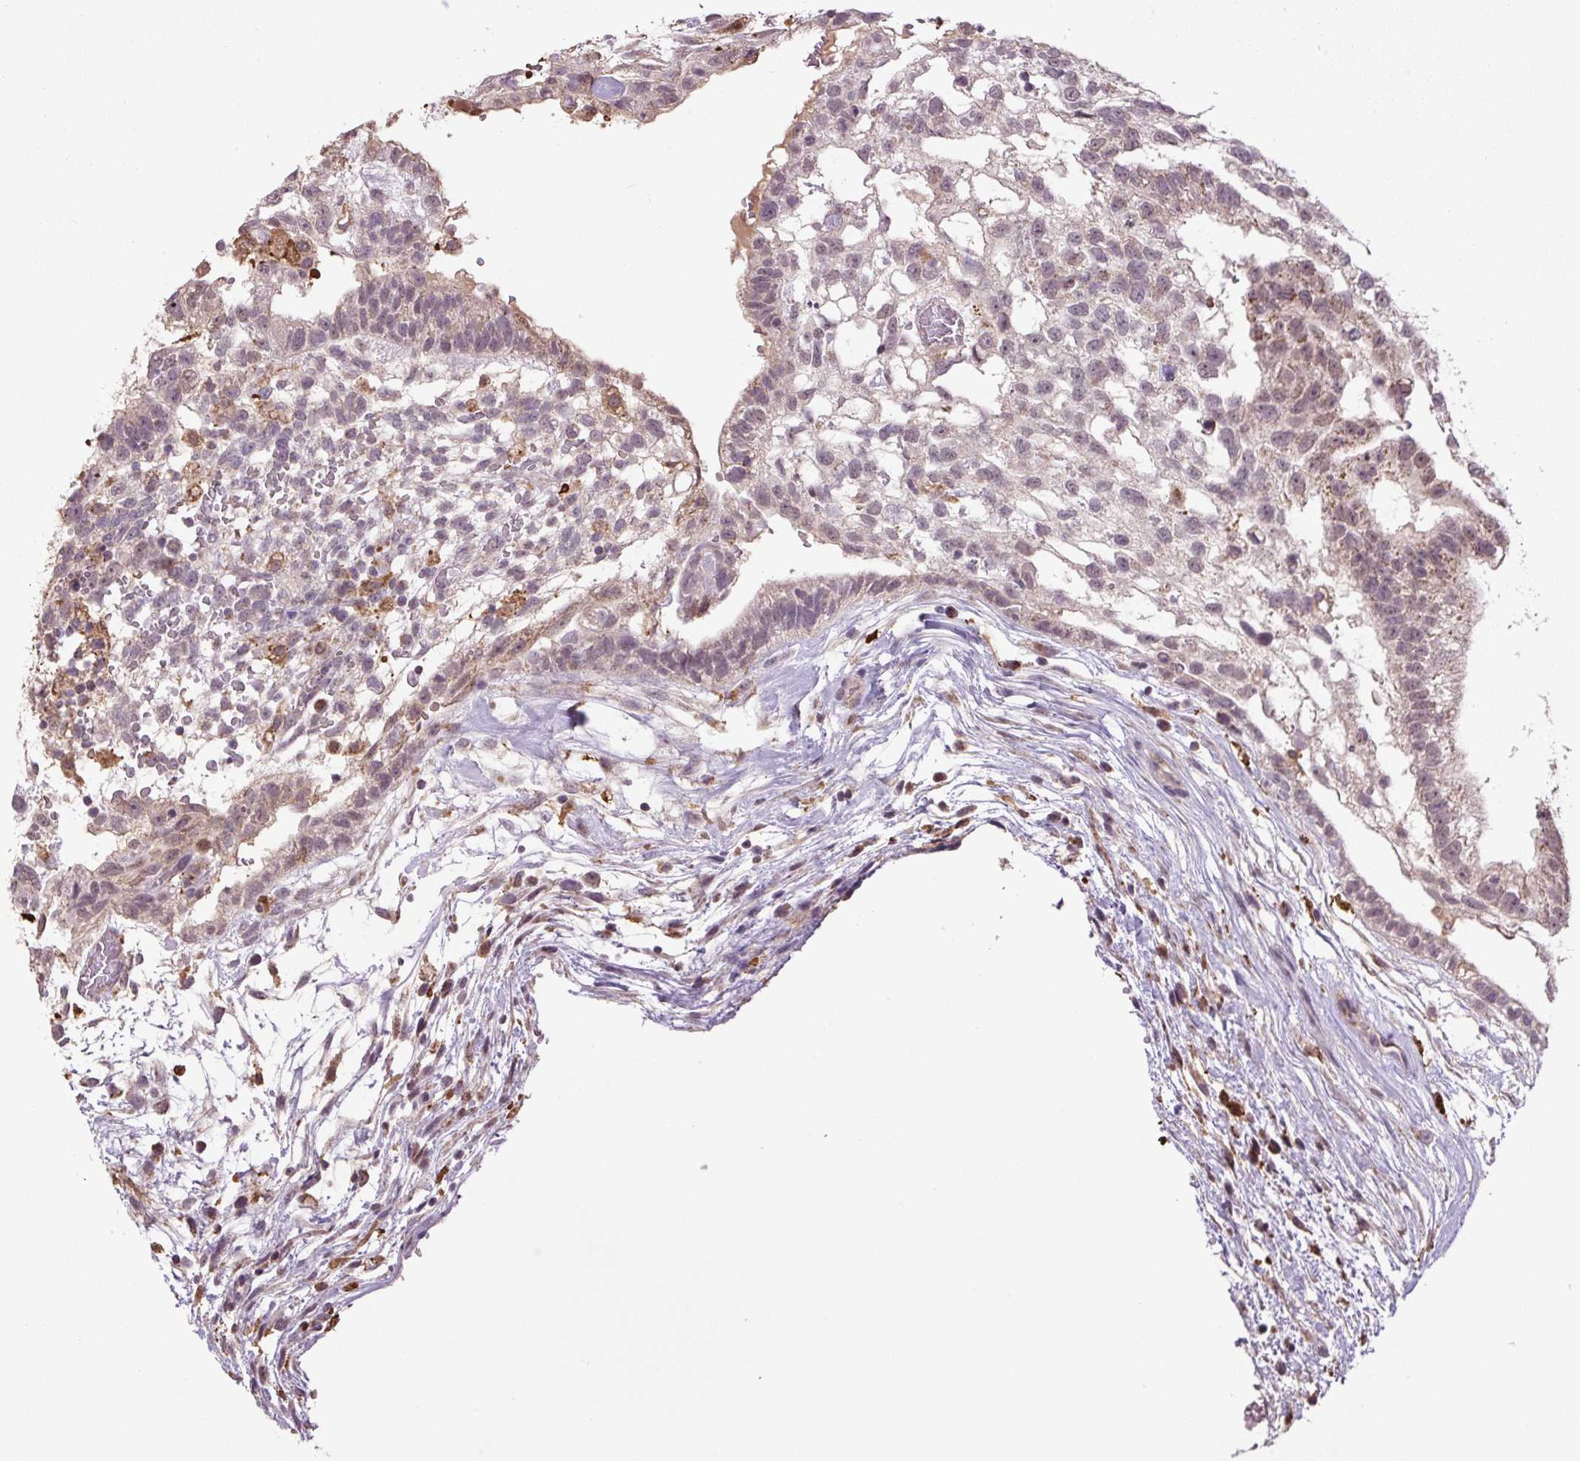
{"staining": {"intensity": "weak", "quantity": "25%-75%", "location": "cytoplasmic/membranous,nuclear"}, "tissue": "testis cancer", "cell_type": "Tumor cells", "image_type": "cancer", "snomed": [{"axis": "morphology", "description": "Carcinoma, Embryonal, NOS"}, {"axis": "topography", "description": "Testis"}], "caption": "Human testis embryonal carcinoma stained with a protein marker reveals weak staining in tumor cells.", "gene": "SGF29", "patient": {"sex": "male", "age": 32}}